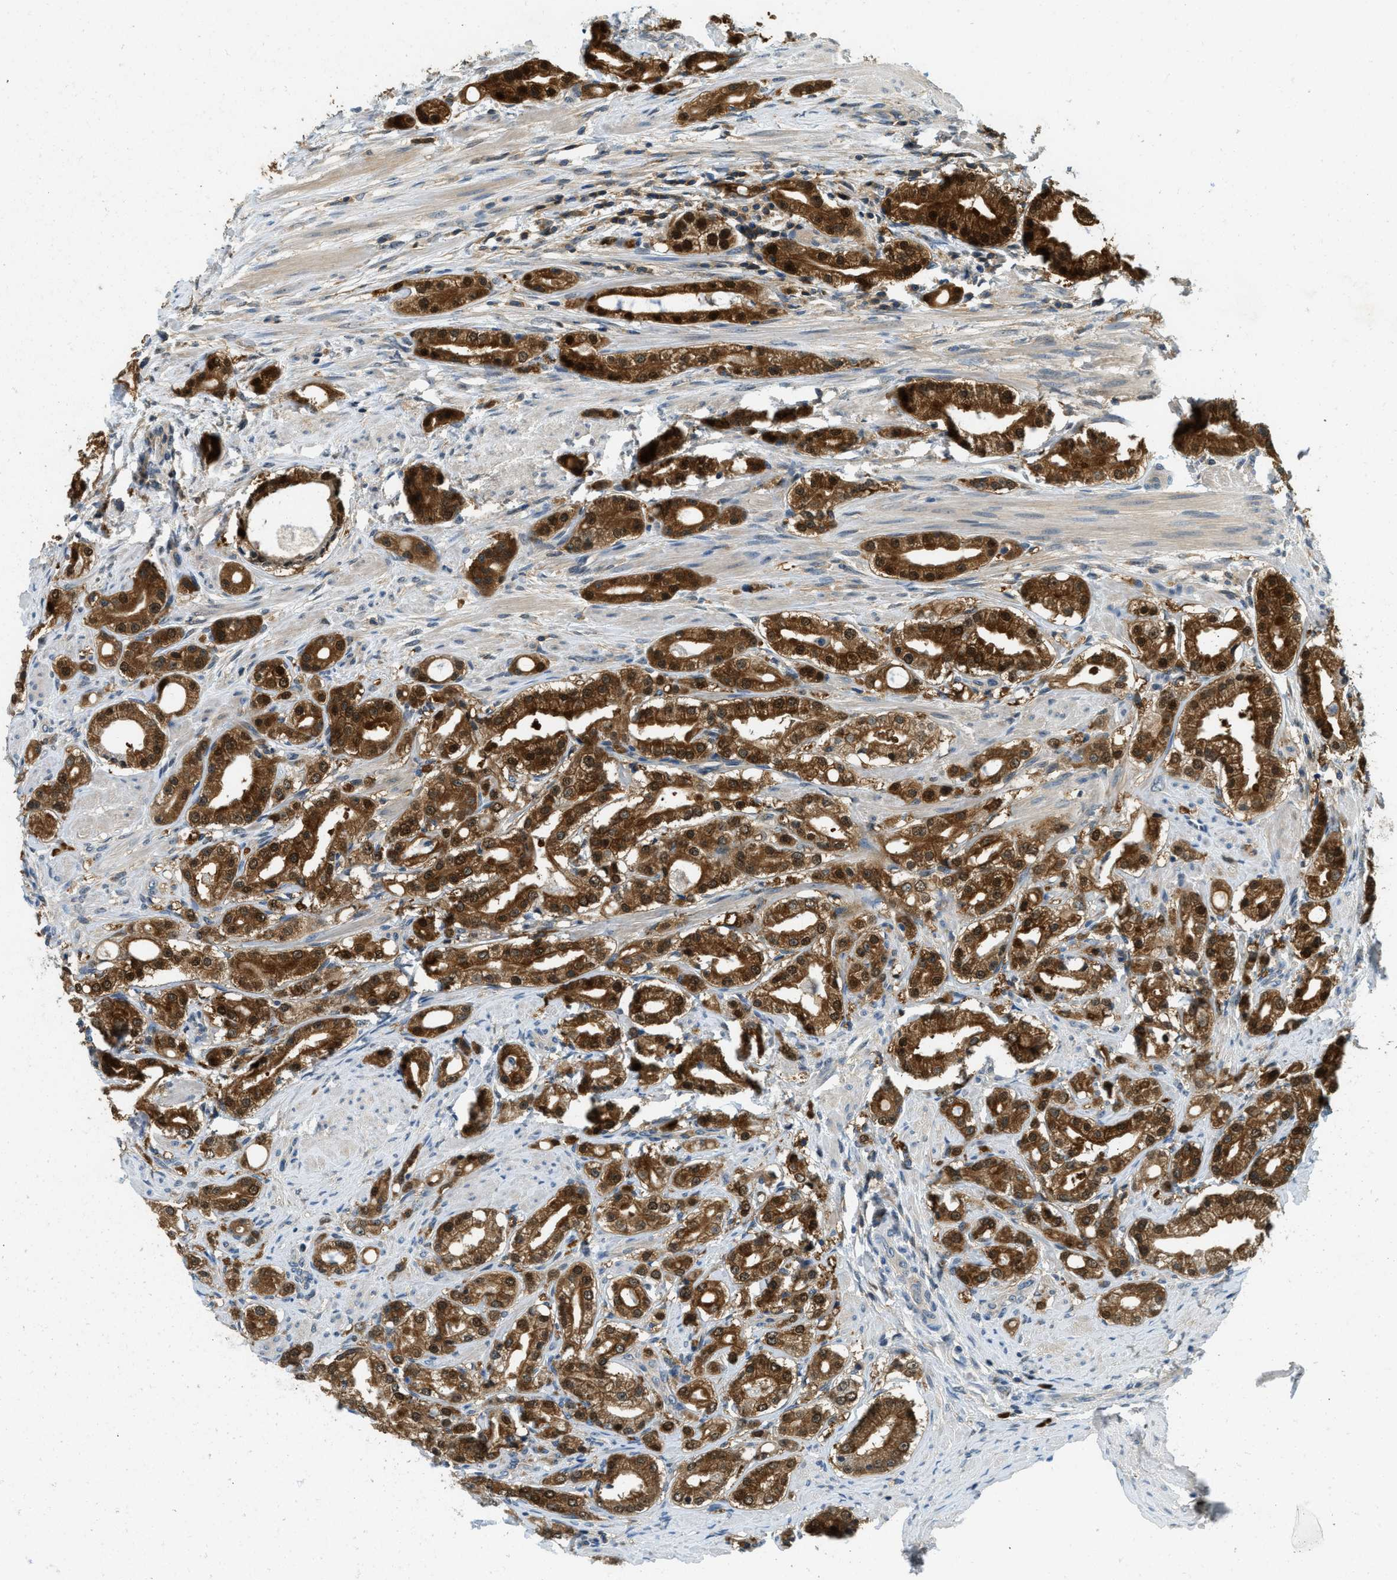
{"staining": {"intensity": "strong", "quantity": ">75%", "location": "cytoplasmic/membranous,nuclear"}, "tissue": "prostate cancer", "cell_type": "Tumor cells", "image_type": "cancer", "snomed": [{"axis": "morphology", "description": "Adenocarcinoma, Low grade"}, {"axis": "topography", "description": "Prostate"}], "caption": "Prostate low-grade adenocarcinoma tissue shows strong cytoplasmic/membranous and nuclear staining in about >75% of tumor cells, visualized by immunohistochemistry.", "gene": "GMPPB", "patient": {"sex": "male", "age": 63}}